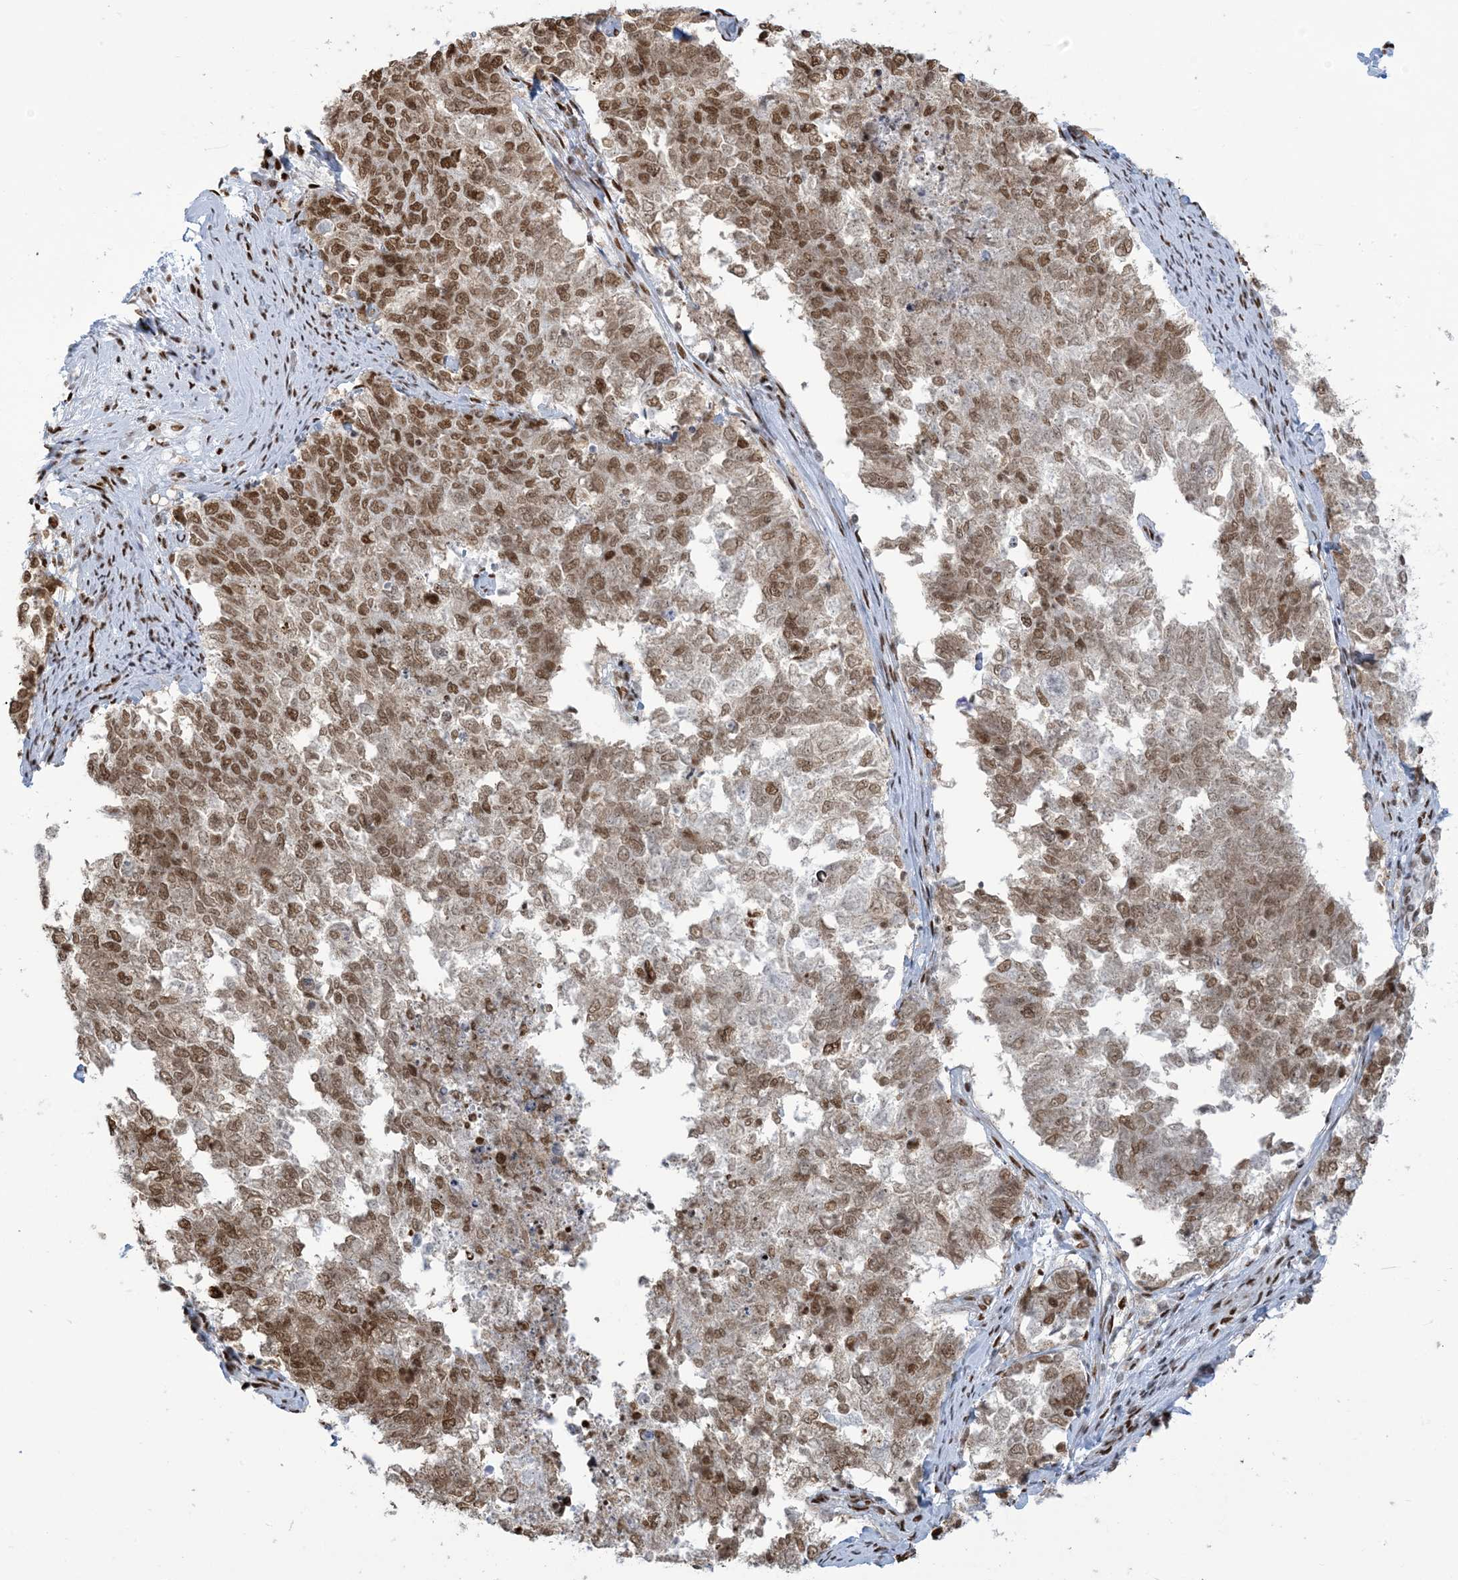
{"staining": {"intensity": "moderate", "quantity": ">75%", "location": "nuclear"}, "tissue": "cervical cancer", "cell_type": "Tumor cells", "image_type": "cancer", "snomed": [{"axis": "morphology", "description": "Squamous cell carcinoma, NOS"}, {"axis": "topography", "description": "Cervix"}], "caption": "IHC (DAB) staining of squamous cell carcinoma (cervical) exhibits moderate nuclear protein staining in approximately >75% of tumor cells.", "gene": "STAG1", "patient": {"sex": "female", "age": 63}}